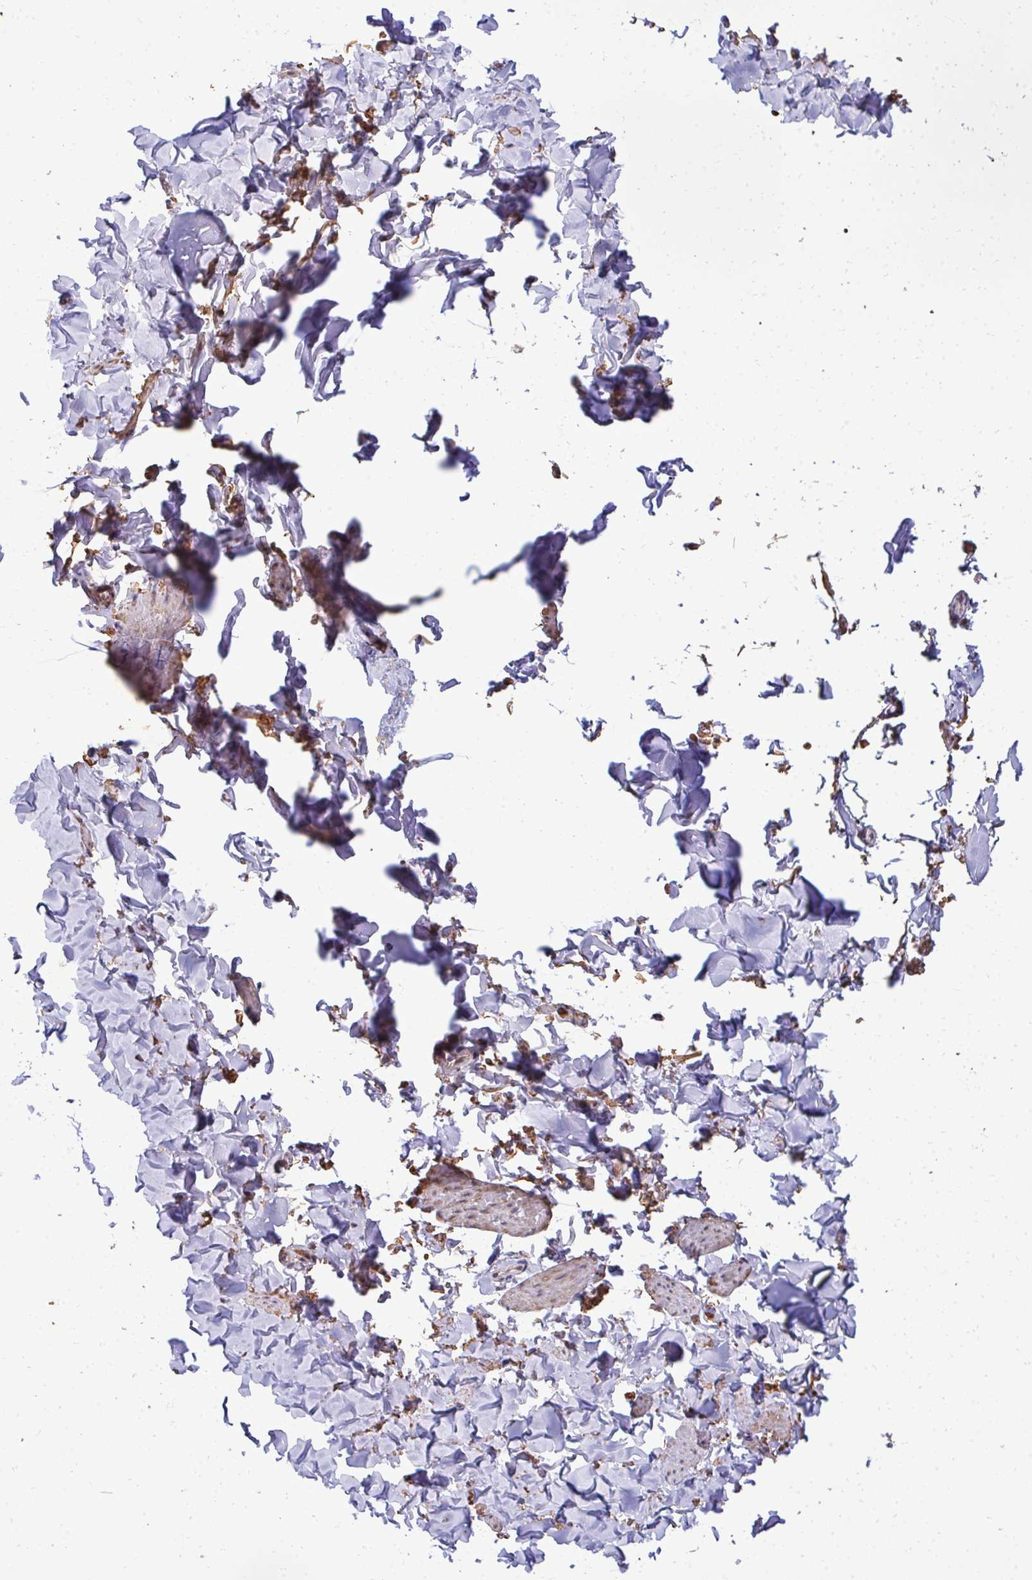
{"staining": {"intensity": "negative", "quantity": "none", "location": "none"}, "tissue": "soft tissue", "cell_type": "Fibroblasts", "image_type": "normal", "snomed": [{"axis": "morphology", "description": "Normal tissue, NOS"}, {"axis": "topography", "description": "Vulva"}, {"axis": "topography", "description": "Peripheral nerve tissue"}], "caption": "High power microscopy histopathology image of an immunohistochemistry (IHC) photomicrograph of benign soft tissue, revealing no significant expression in fibroblasts.", "gene": "FIBCD1", "patient": {"sex": "female", "age": 66}}